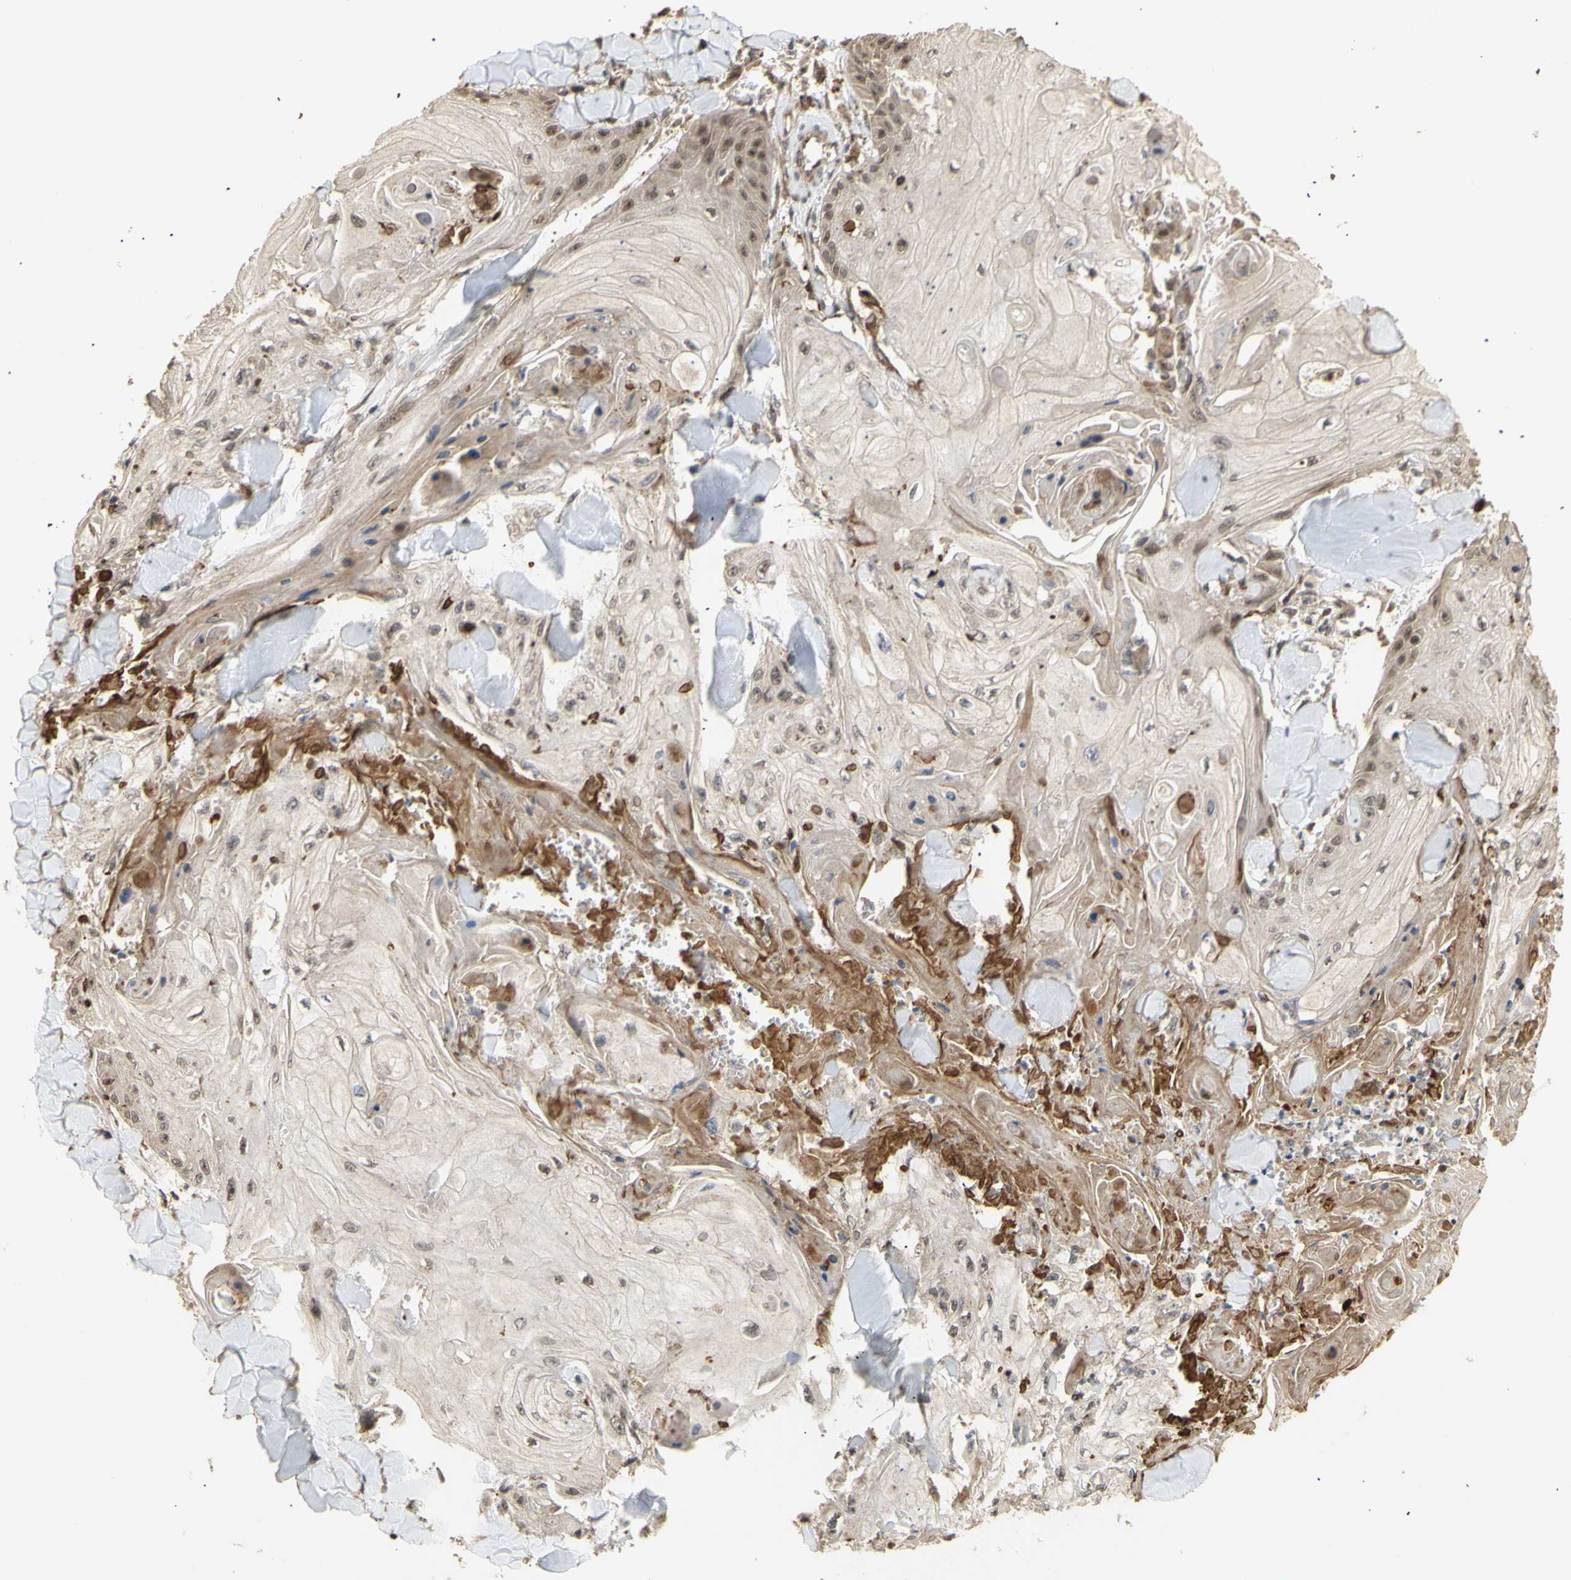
{"staining": {"intensity": "weak", "quantity": ">75%", "location": "cytoplasmic/membranous,nuclear"}, "tissue": "skin cancer", "cell_type": "Tumor cells", "image_type": "cancer", "snomed": [{"axis": "morphology", "description": "Squamous cell carcinoma, NOS"}, {"axis": "topography", "description": "Skin"}], "caption": "A photomicrograph of skin cancer (squamous cell carcinoma) stained for a protein demonstrates weak cytoplasmic/membranous and nuclear brown staining in tumor cells. The staining was performed using DAB, with brown indicating positive protein expression. Nuclei are stained blue with hematoxylin.", "gene": "GTF2E2", "patient": {"sex": "male", "age": 74}}